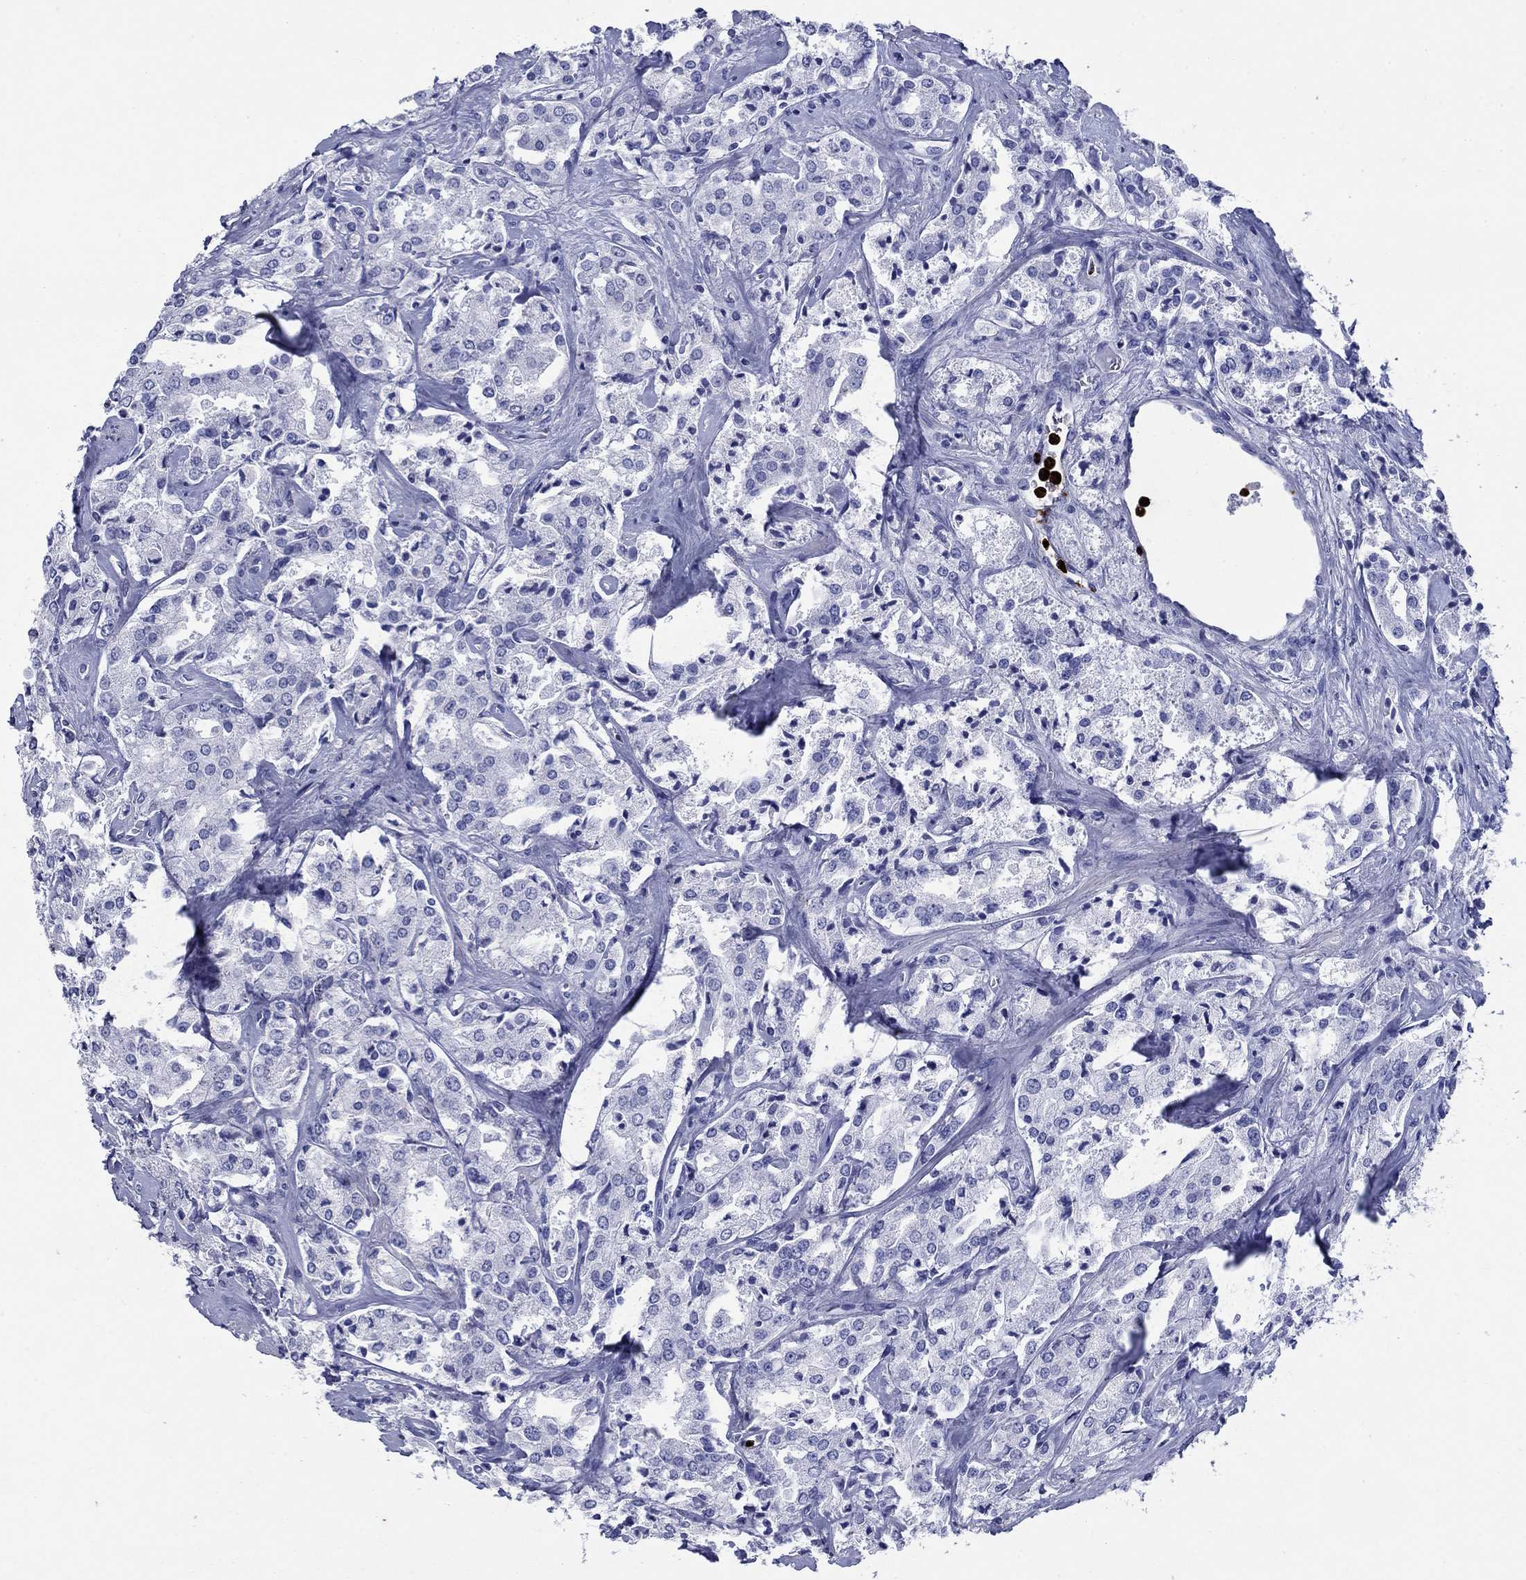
{"staining": {"intensity": "negative", "quantity": "none", "location": "none"}, "tissue": "prostate cancer", "cell_type": "Tumor cells", "image_type": "cancer", "snomed": [{"axis": "morphology", "description": "Adenocarcinoma, NOS"}, {"axis": "topography", "description": "Prostate"}], "caption": "Prostate cancer was stained to show a protein in brown. There is no significant positivity in tumor cells.", "gene": "AZU1", "patient": {"sex": "male", "age": 66}}